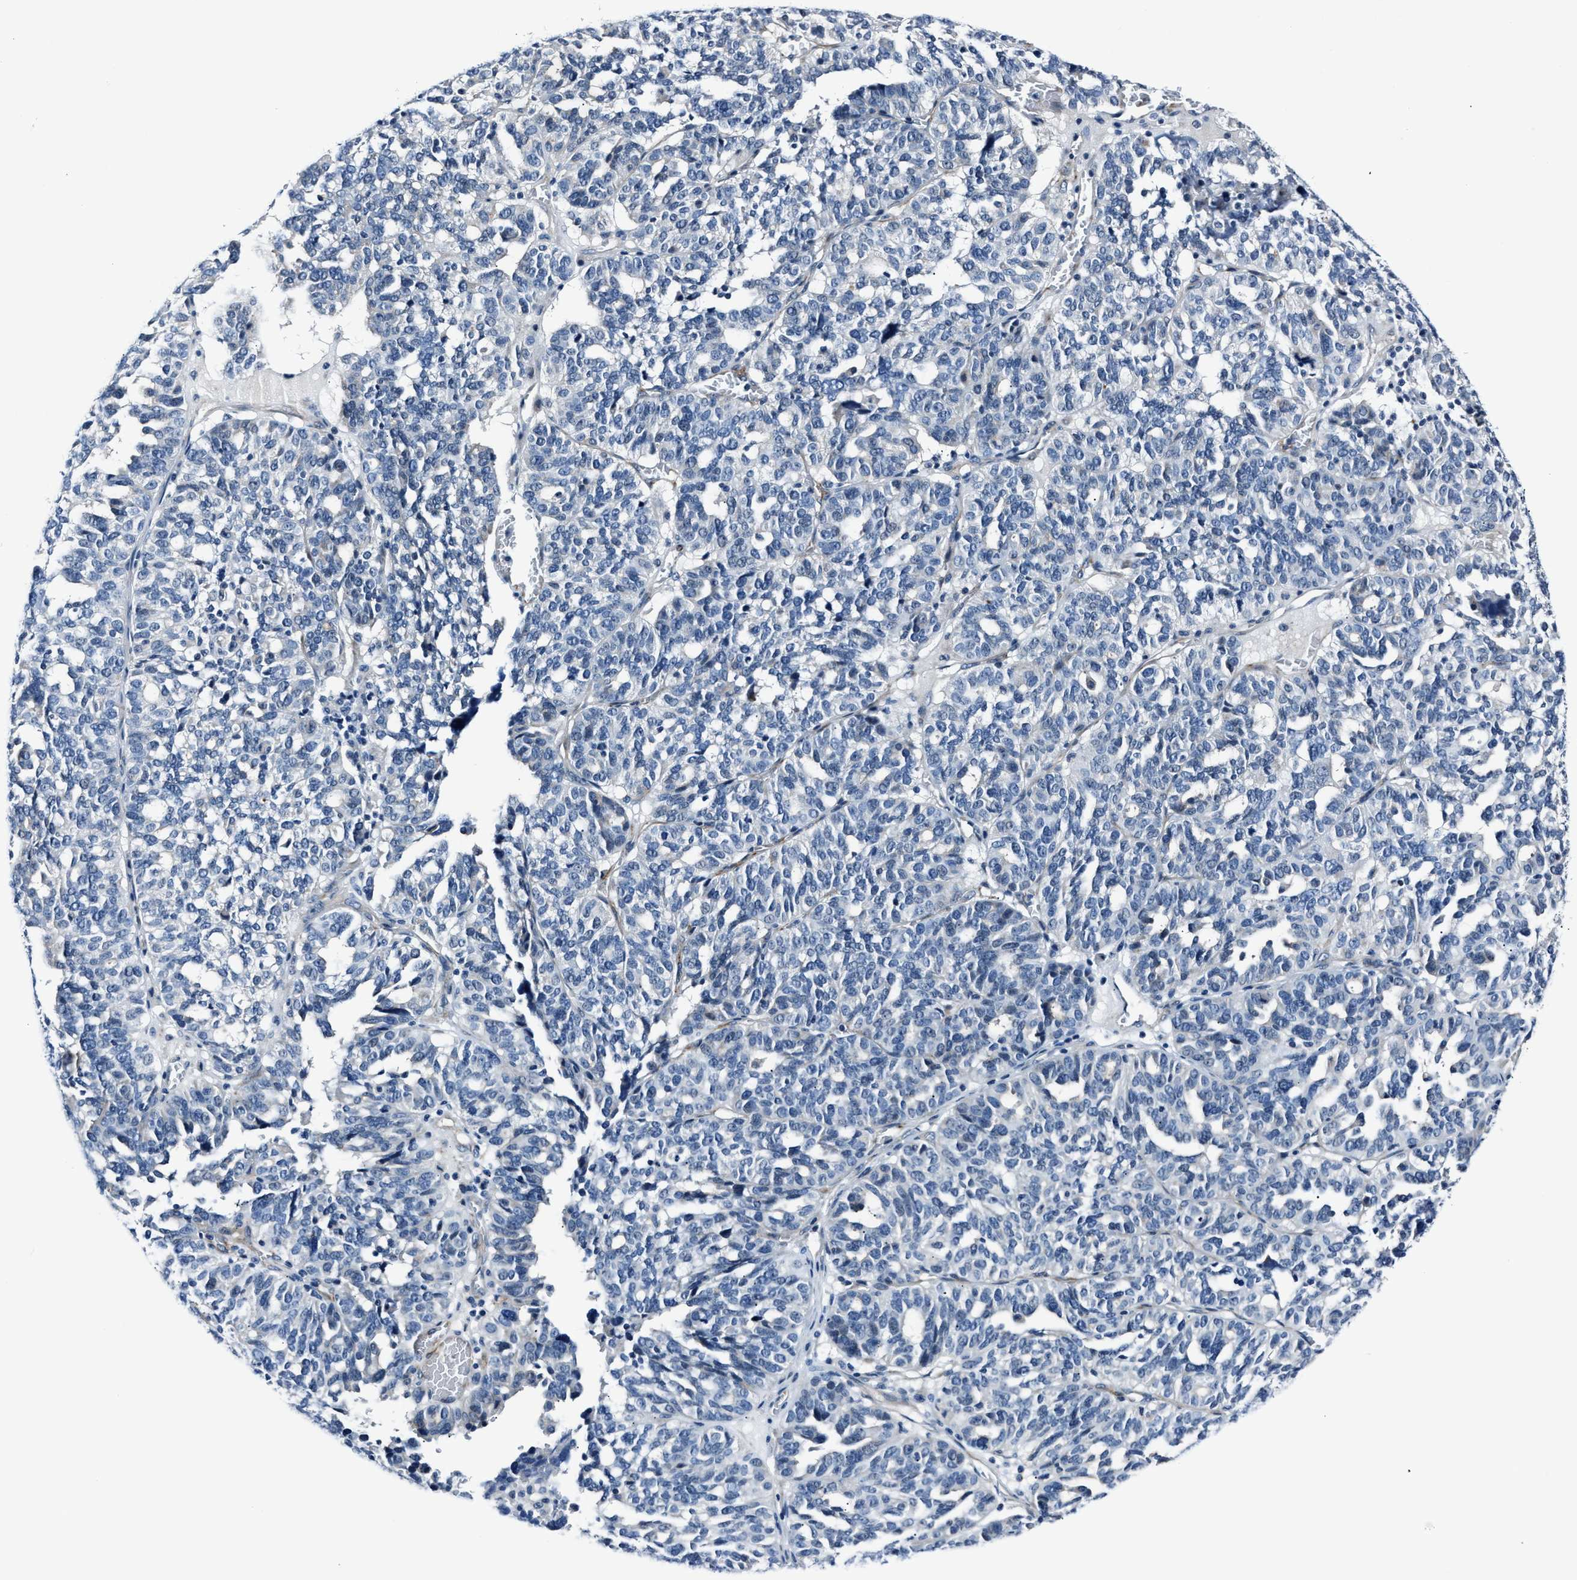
{"staining": {"intensity": "negative", "quantity": "none", "location": "none"}, "tissue": "ovarian cancer", "cell_type": "Tumor cells", "image_type": "cancer", "snomed": [{"axis": "morphology", "description": "Cystadenocarcinoma, serous, NOS"}, {"axis": "topography", "description": "Ovary"}], "caption": "Photomicrograph shows no significant protein expression in tumor cells of ovarian serous cystadenocarcinoma. (DAB immunohistochemistry, high magnification).", "gene": "MPDZ", "patient": {"sex": "female", "age": 59}}